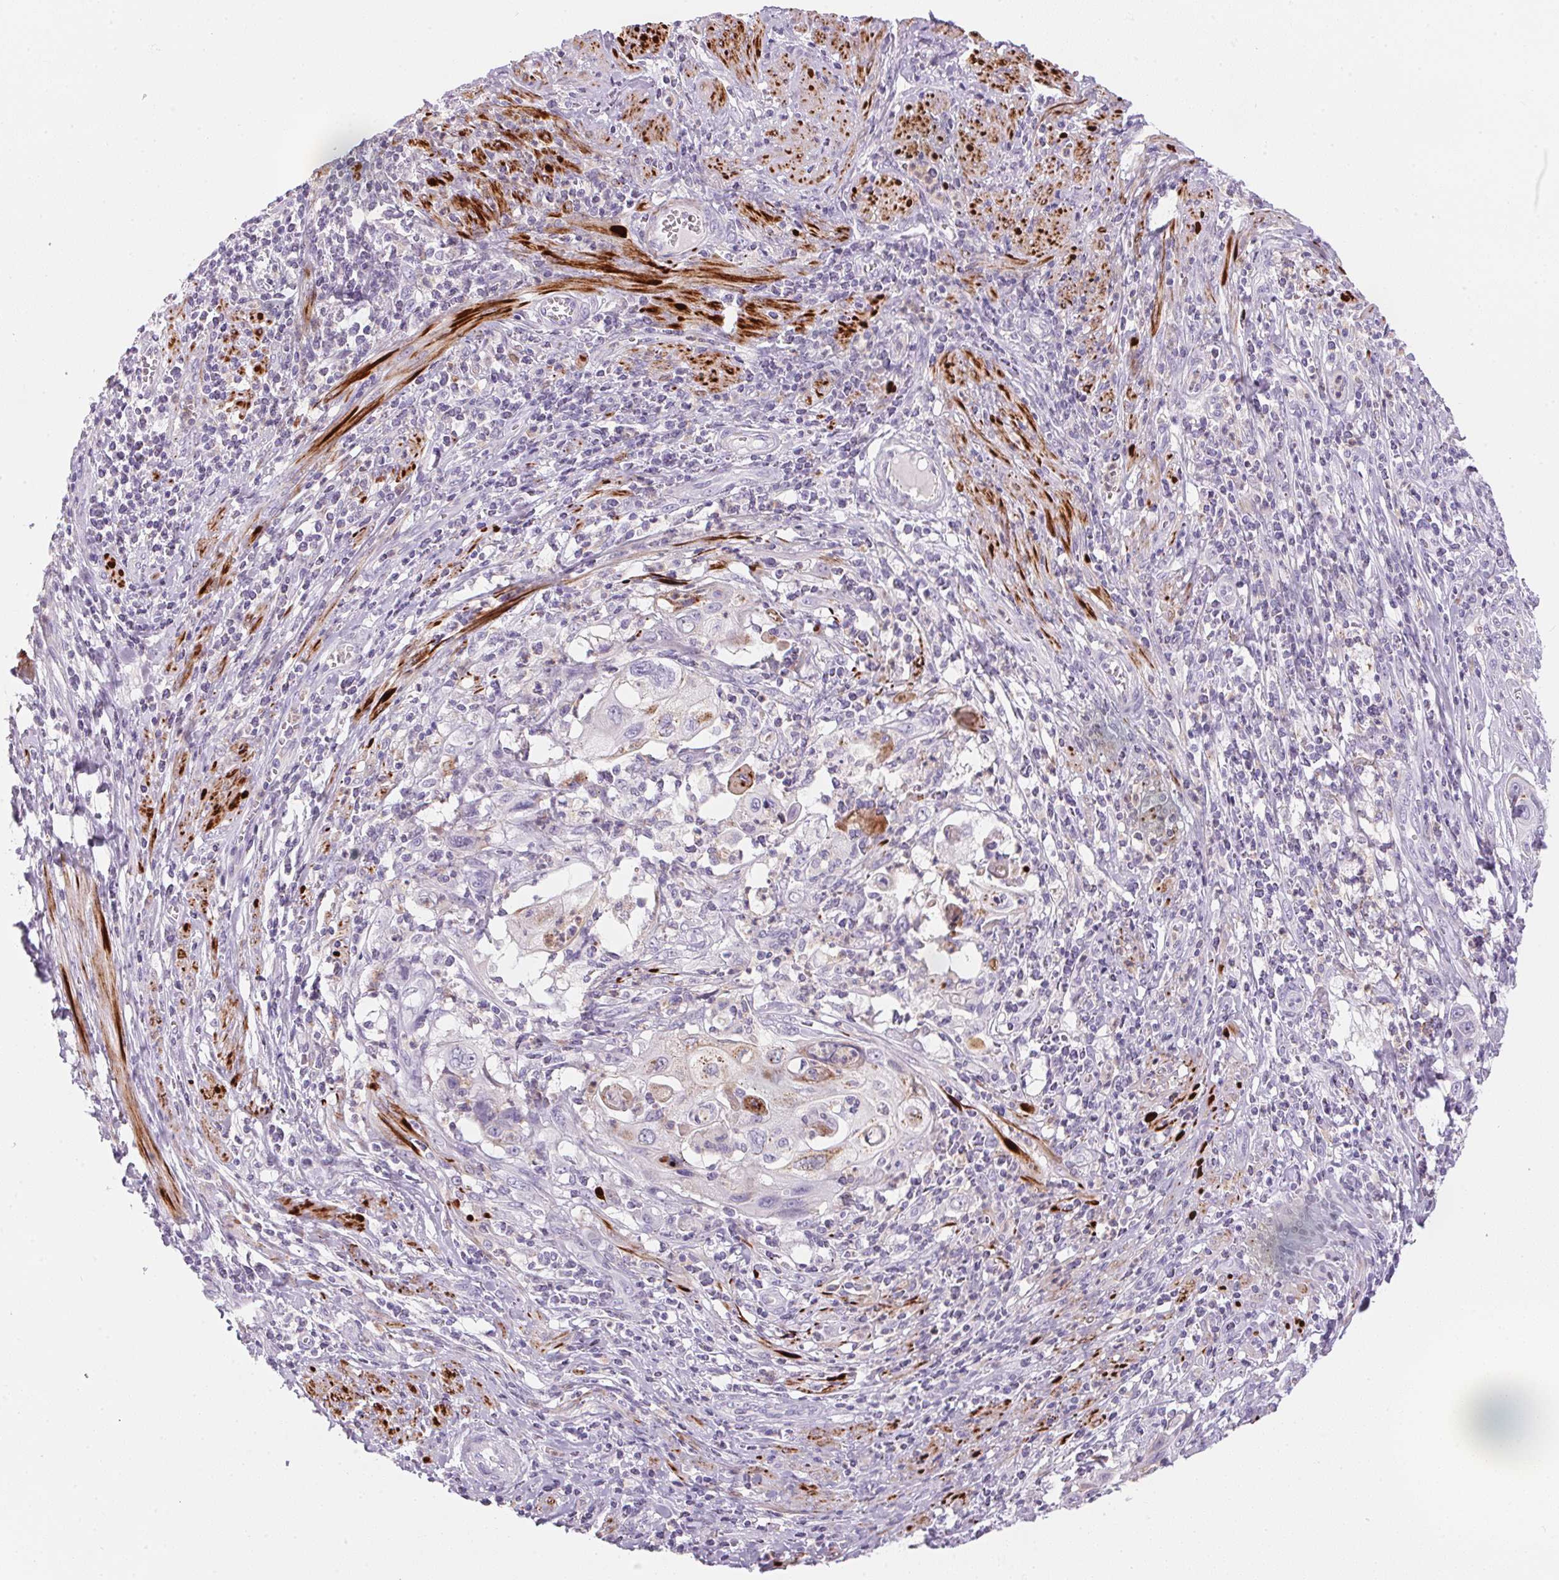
{"staining": {"intensity": "negative", "quantity": "none", "location": "none"}, "tissue": "cervical cancer", "cell_type": "Tumor cells", "image_type": "cancer", "snomed": [{"axis": "morphology", "description": "Squamous cell carcinoma, NOS"}, {"axis": "topography", "description": "Cervix"}], "caption": "Immunohistochemistry (IHC) image of neoplastic tissue: human cervical squamous cell carcinoma stained with DAB (3,3'-diaminobenzidine) reveals no significant protein staining in tumor cells. (Immunohistochemistry, brightfield microscopy, high magnification).", "gene": "ECPAS", "patient": {"sex": "female", "age": 70}}